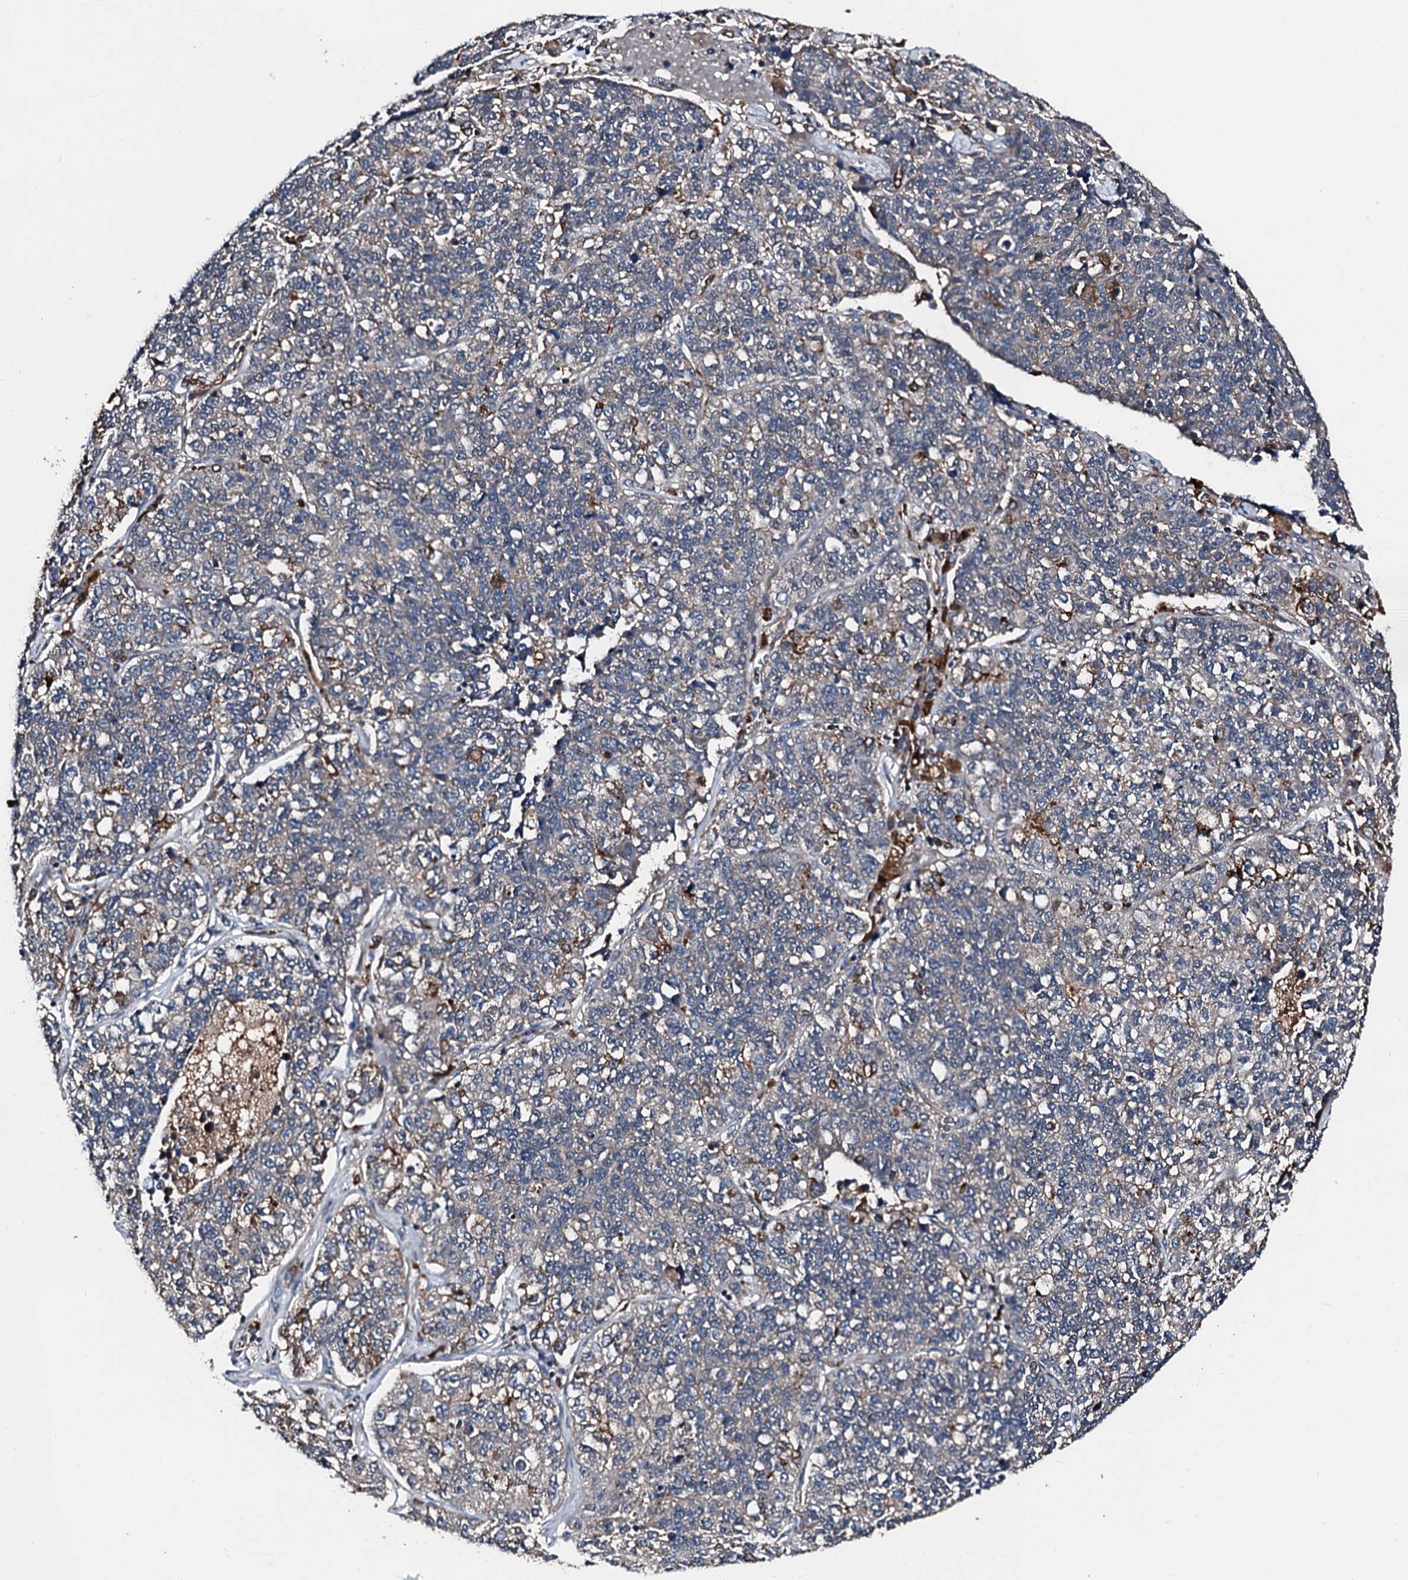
{"staining": {"intensity": "negative", "quantity": "none", "location": "none"}, "tissue": "lung cancer", "cell_type": "Tumor cells", "image_type": "cancer", "snomed": [{"axis": "morphology", "description": "Adenocarcinoma, NOS"}, {"axis": "topography", "description": "Lung"}], "caption": "The IHC image has no significant staining in tumor cells of lung cancer (adenocarcinoma) tissue.", "gene": "FGD4", "patient": {"sex": "male", "age": 49}}